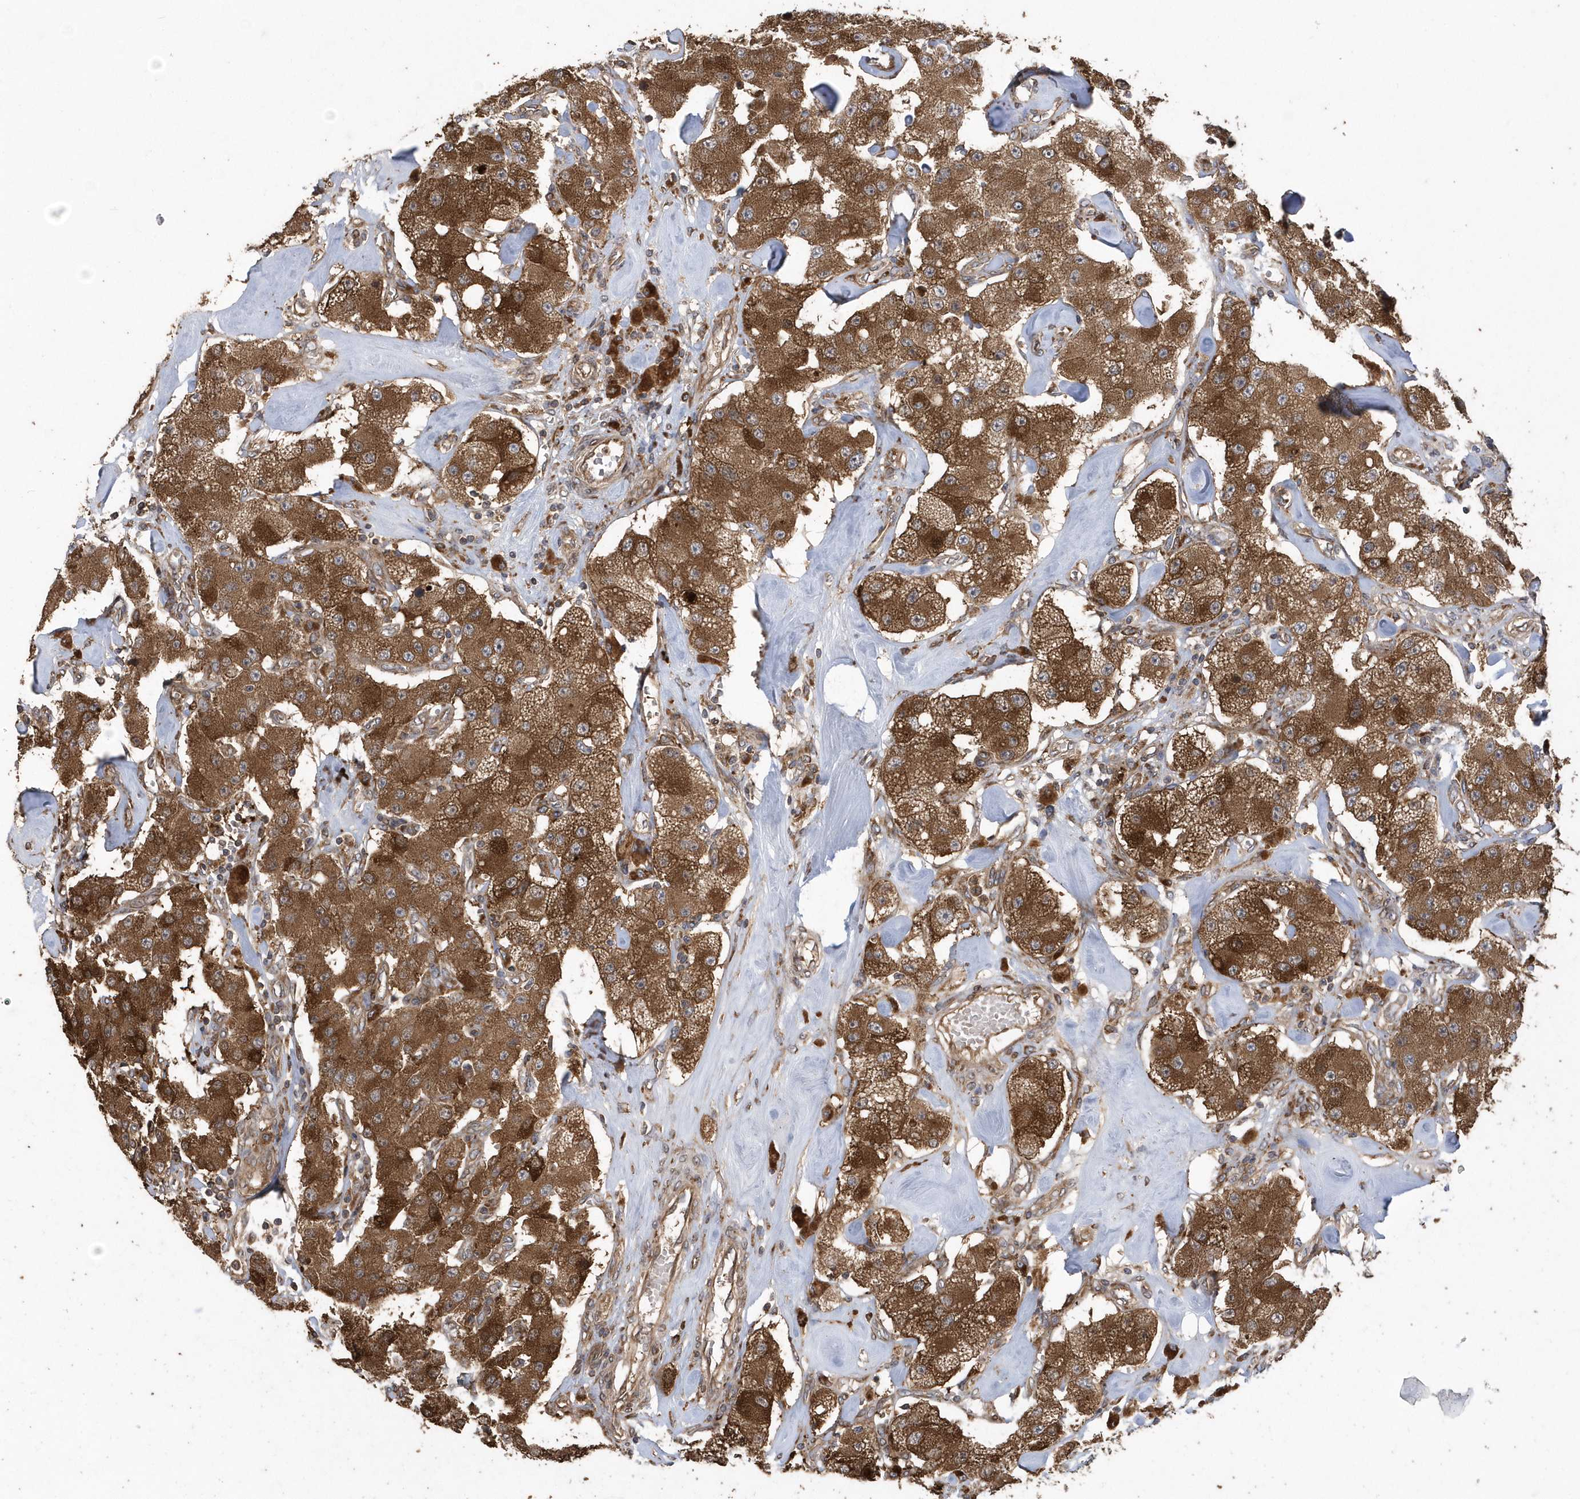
{"staining": {"intensity": "strong", "quantity": ">75%", "location": "cytoplasmic/membranous"}, "tissue": "carcinoid", "cell_type": "Tumor cells", "image_type": "cancer", "snomed": [{"axis": "morphology", "description": "Carcinoid, malignant, NOS"}, {"axis": "topography", "description": "Pancreas"}], "caption": "Approximately >75% of tumor cells in human carcinoid demonstrate strong cytoplasmic/membranous protein positivity as visualized by brown immunohistochemical staining.", "gene": "WASHC5", "patient": {"sex": "male", "age": 41}}